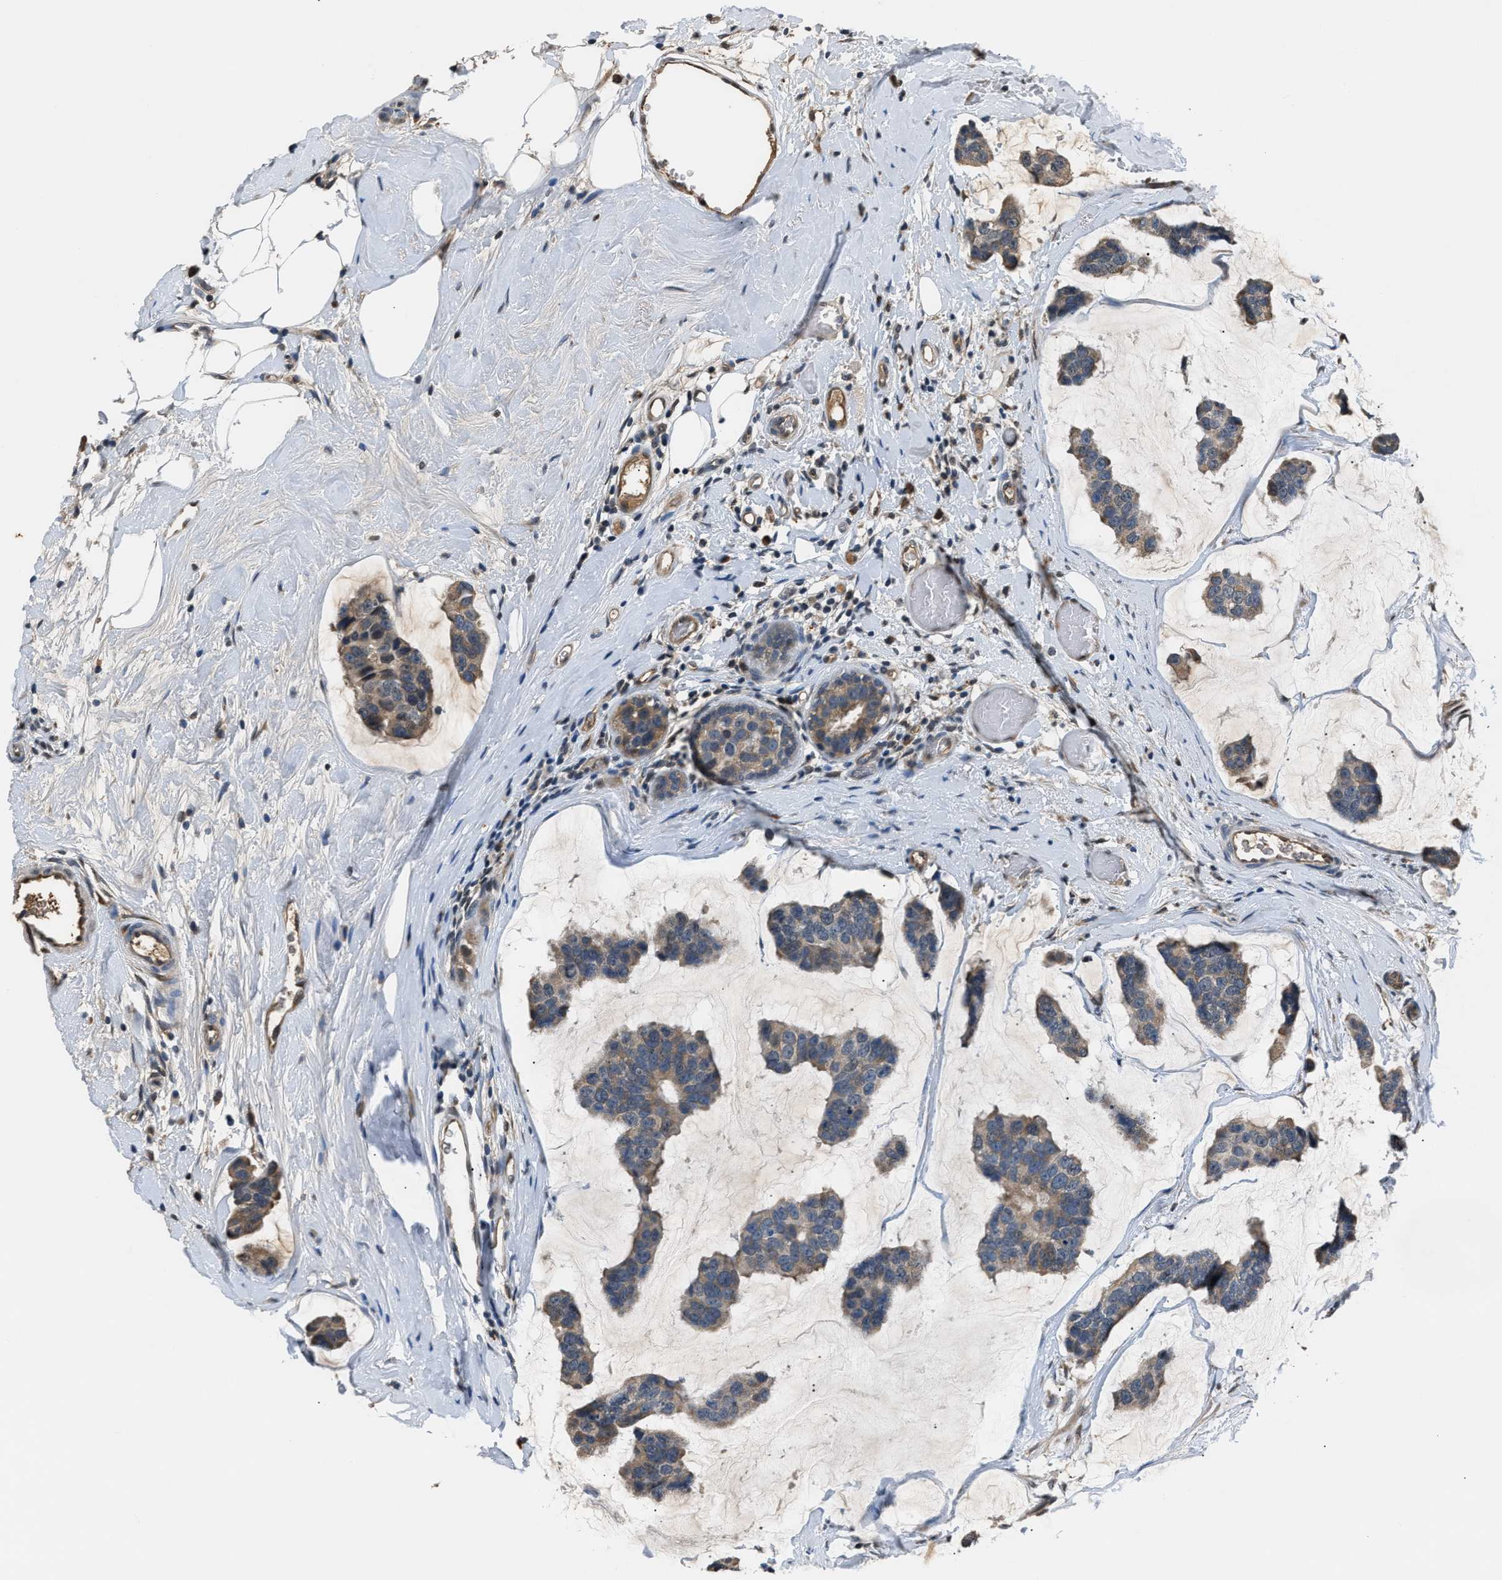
{"staining": {"intensity": "weak", "quantity": "25%-75%", "location": "cytoplasmic/membranous"}, "tissue": "breast cancer", "cell_type": "Tumor cells", "image_type": "cancer", "snomed": [{"axis": "morphology", "description": "Normal tissue, NOS"}, {"axis": "morphology", "description": "Duct carcinoma"}, {"axis": "topography", "description": "Breast"}], "caption": "The immunohistochemical stain shows weak cytoplasmic/membranous expression in tumor cells of invasive ductal carcinoma (breast) tissue.", "gene": "TP53I3", "patient": {"sex": "female", "age": 50}}